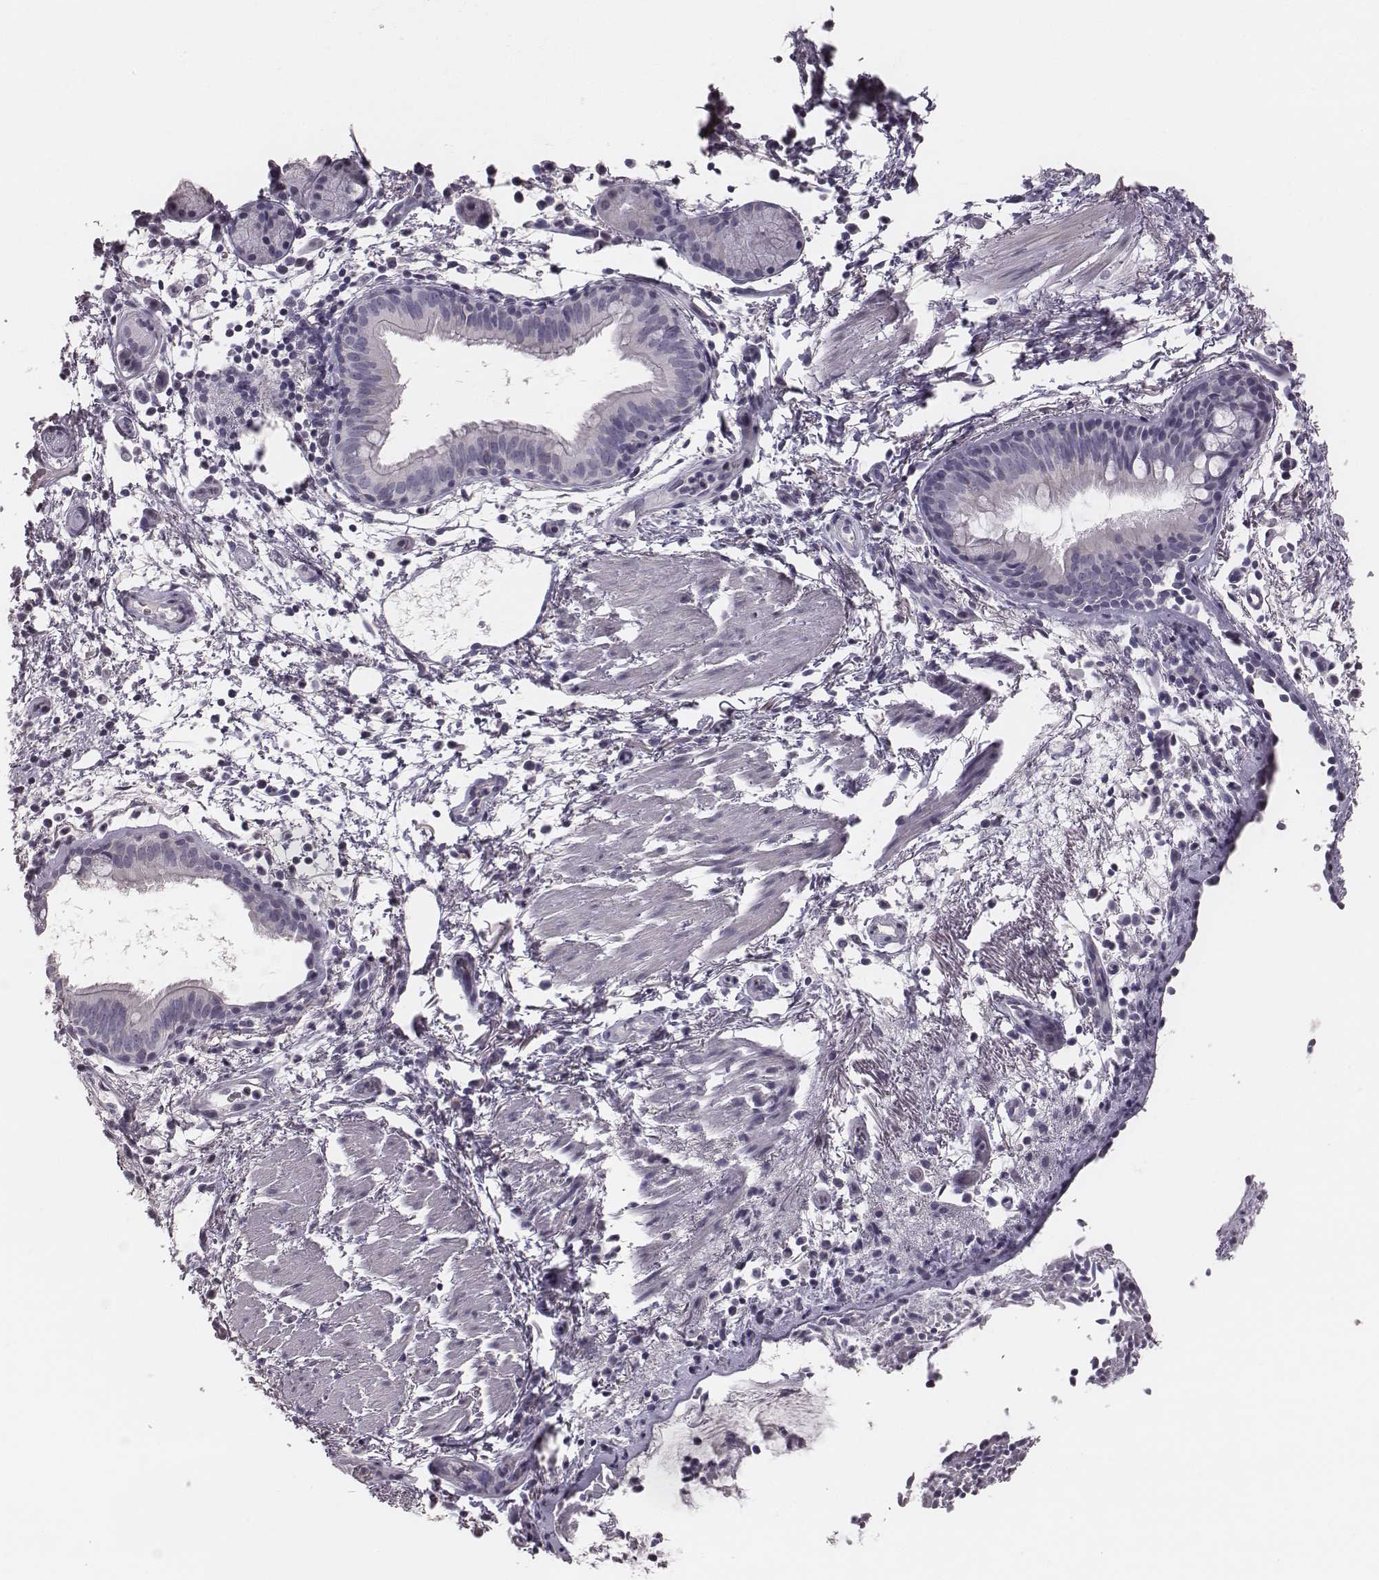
{"staining": {"intensity": "negative", "quantity": "none", "location": "none"}, "tissue": "bronchus", "cell_type": "Respiratory epithelial cells", "image_type": "normal", "snomed": [{"axis": "morphology", "description": "Normal tissue, NOS"}, {"axis": "topography", "description": "Bronchus"}], "caption": "The image reveals no significant positivity in respiratory epithelial cells of bronchus. The staining was performed using DAB to visualize the protein expression in brown, while the nuclei were stained in blue with hematoxylin (Magnification: 20x).", "gene": "CSHL1", "patient": {"sex": "female", "age": 64}}